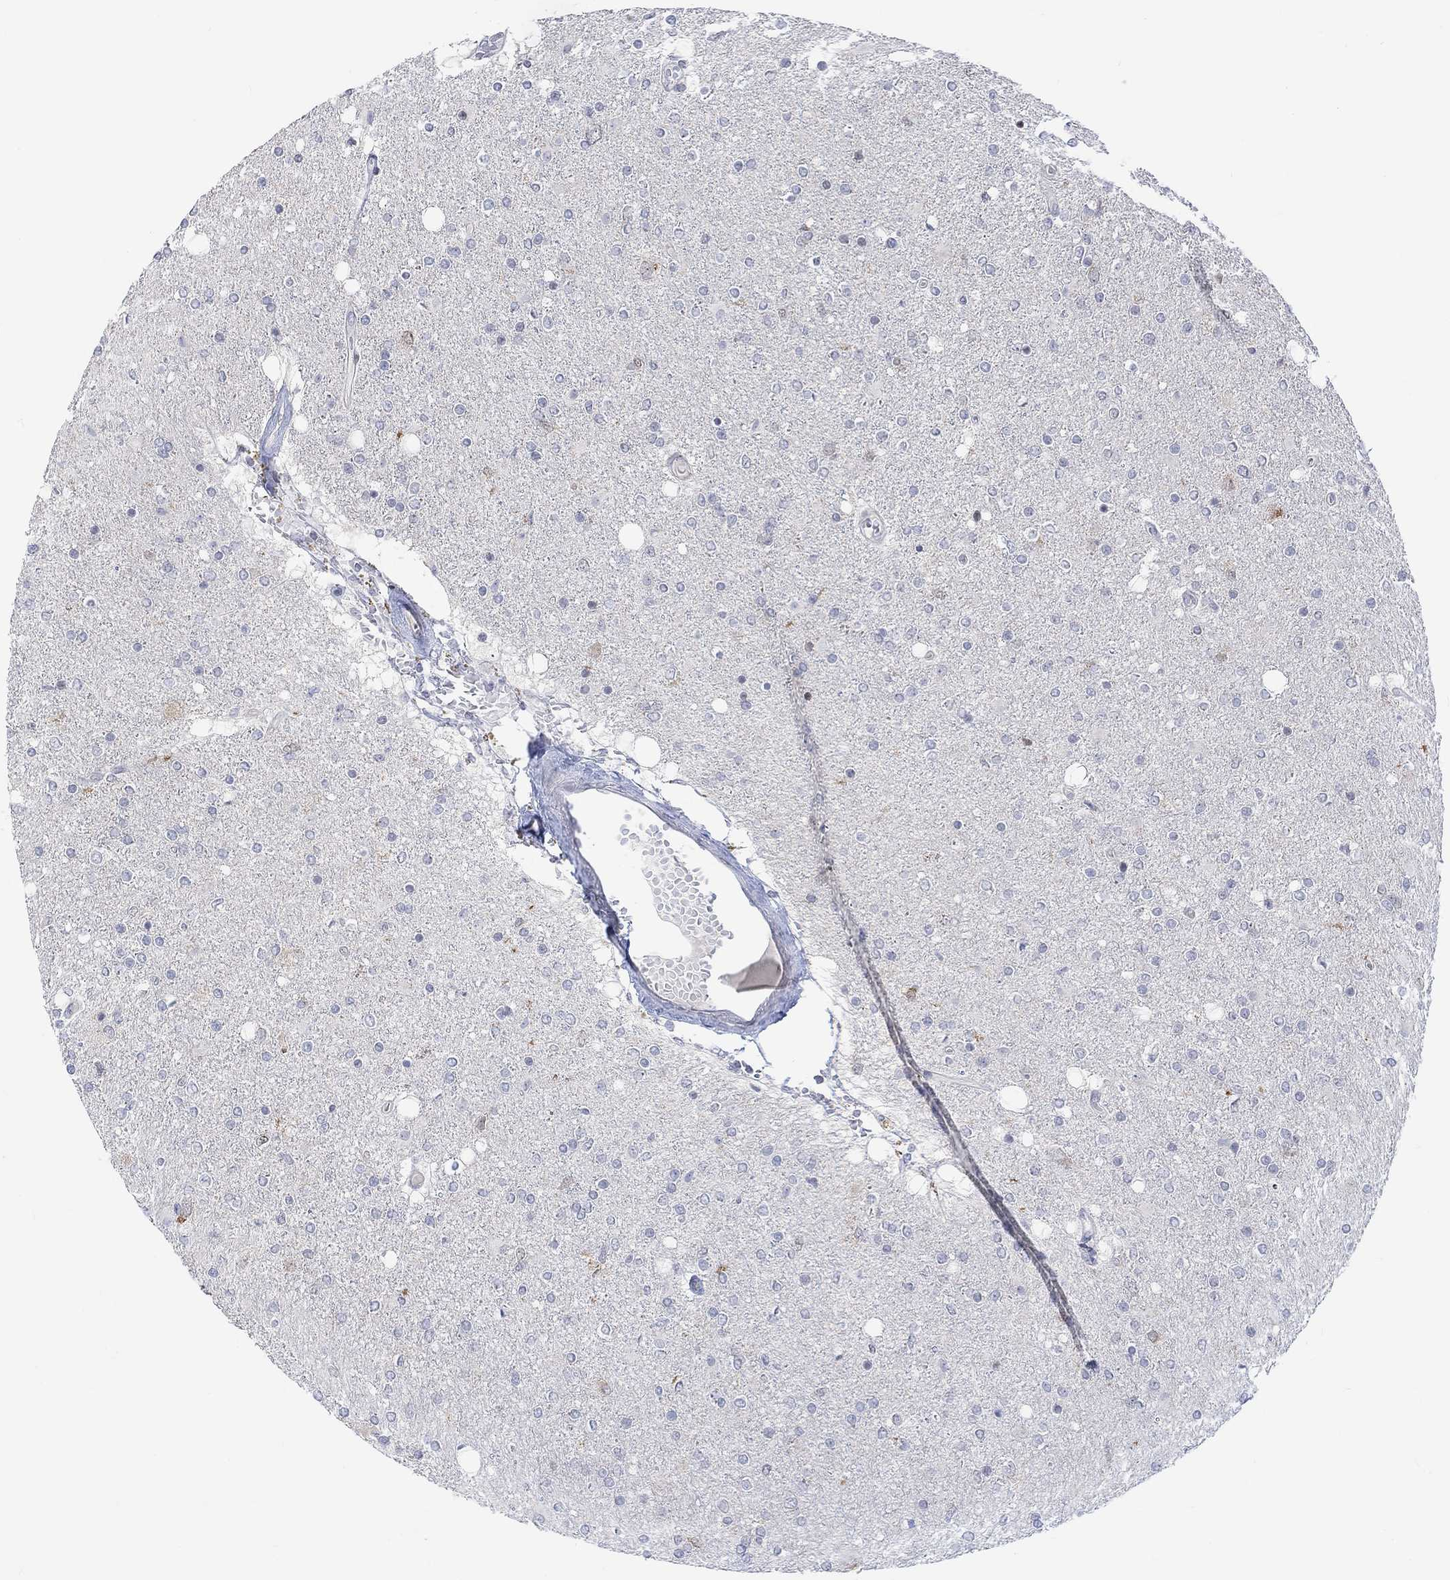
{"staining": {"intensity": "negative", "quantity": "none", "location": "none"}, "tissue": "glioma", "cell_type": "Tumor cells", "image_type": "cancer", "snomed": [{"axis": "morphology", "description": "Glioma, malignant, High grade"}, {"axis": "topography", "description": "Cerebral cortex"}], "caption": "Immunohistochemistry image of human glioma stained for a protein (brown), which displays no expression in tumor cells.", "gene": "DCX", "patient": {"sex": "male", "age": 70}}